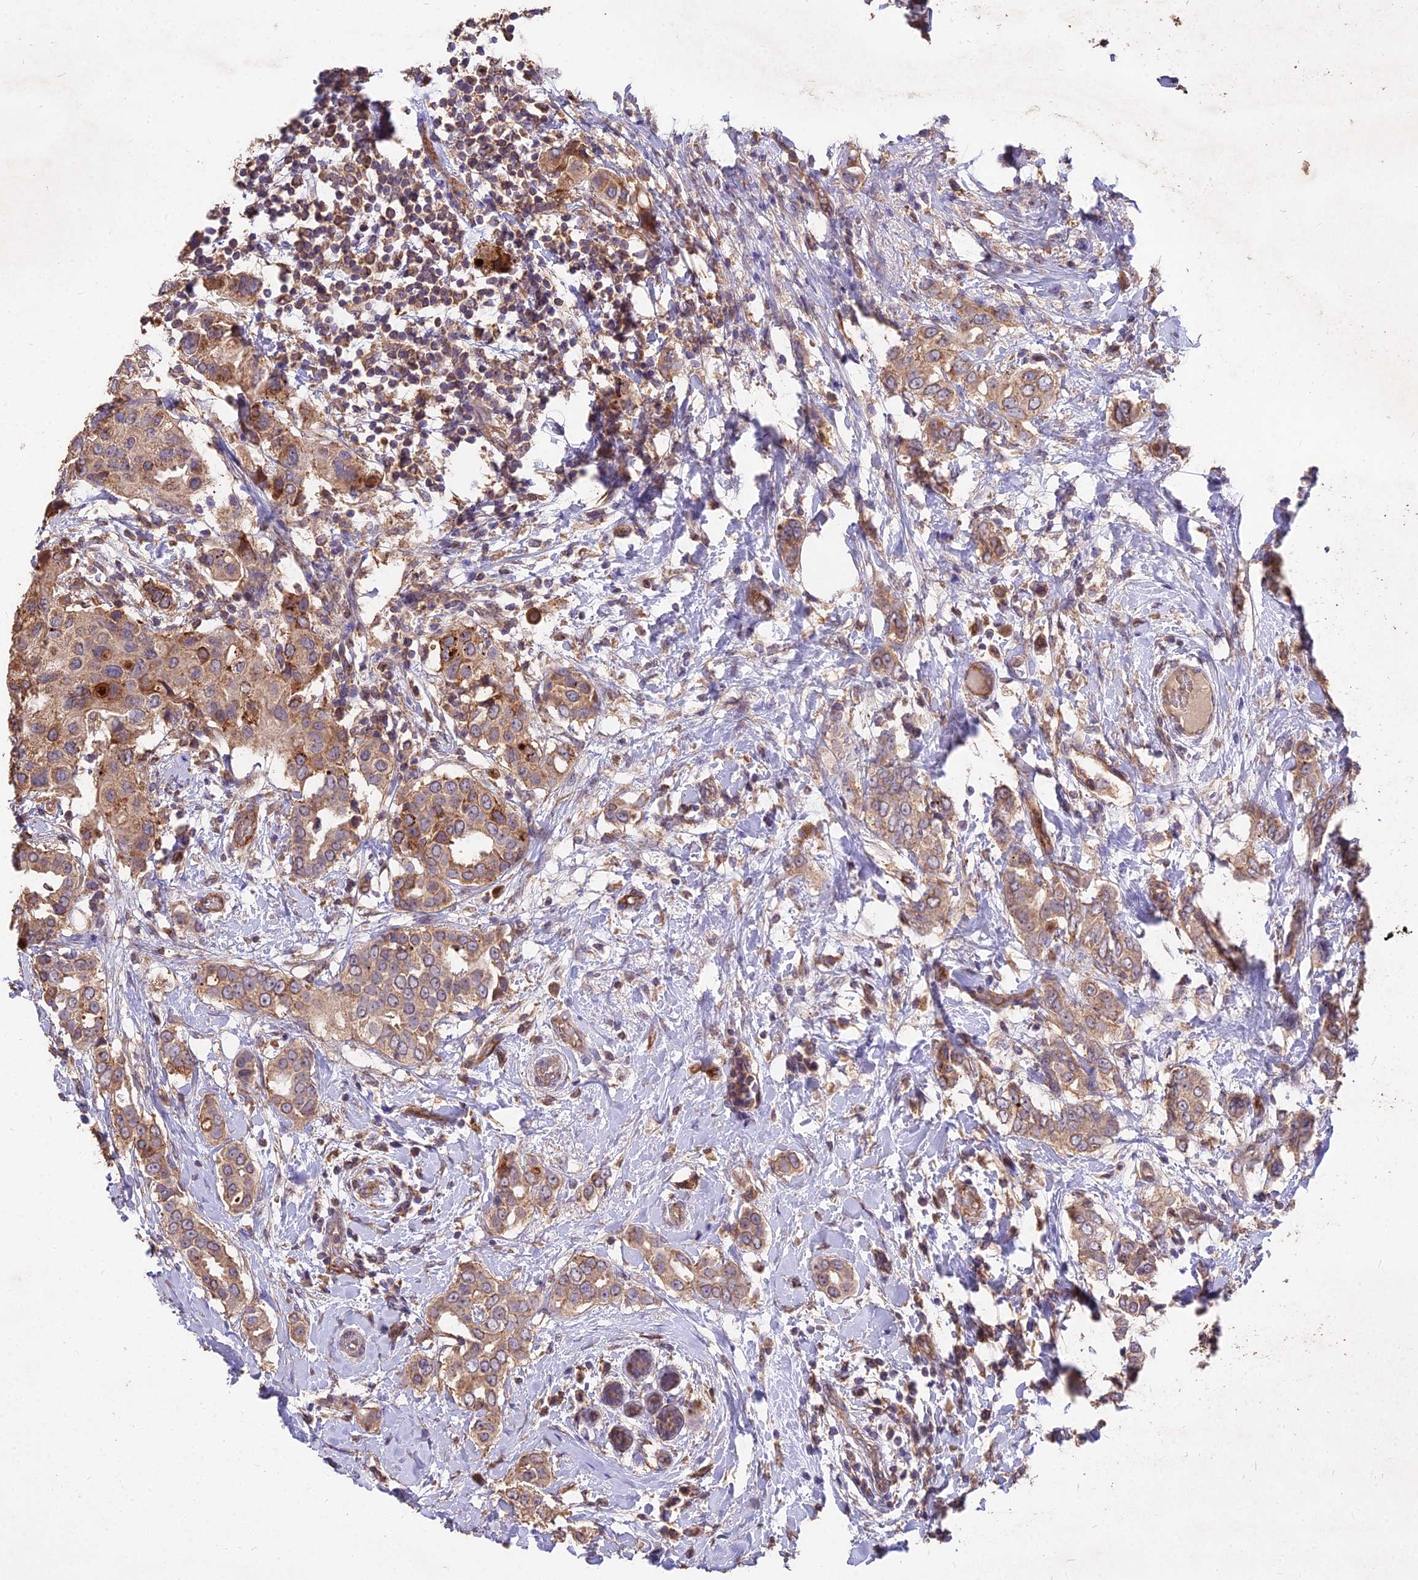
{"staining": {"intensity": "moderate", "quantity": "25%-75%", "location": "cytoplasmic/membranous"}, "tissue": "breast cancer", "cell_type": "Tumor cells", "image_type": "cancer", "snomed": [{"axis": "morphology", "description": "Lobular carcinoma"}, {"axis": "topography", "description": "Breast"}], "caption": "Moderate cytoplasmic/membranous protein staining is present in about 25%-75% of tumor cells in breast cancer. The protein of interest is stained brown, and the nuclei are stained in blue (DAB (3,3'-diaminobenzidine) IHC with brightfield microscopy, high magnification).", "gene": "CEMIP2", "patient": {"sex": "female", "age": 51}}